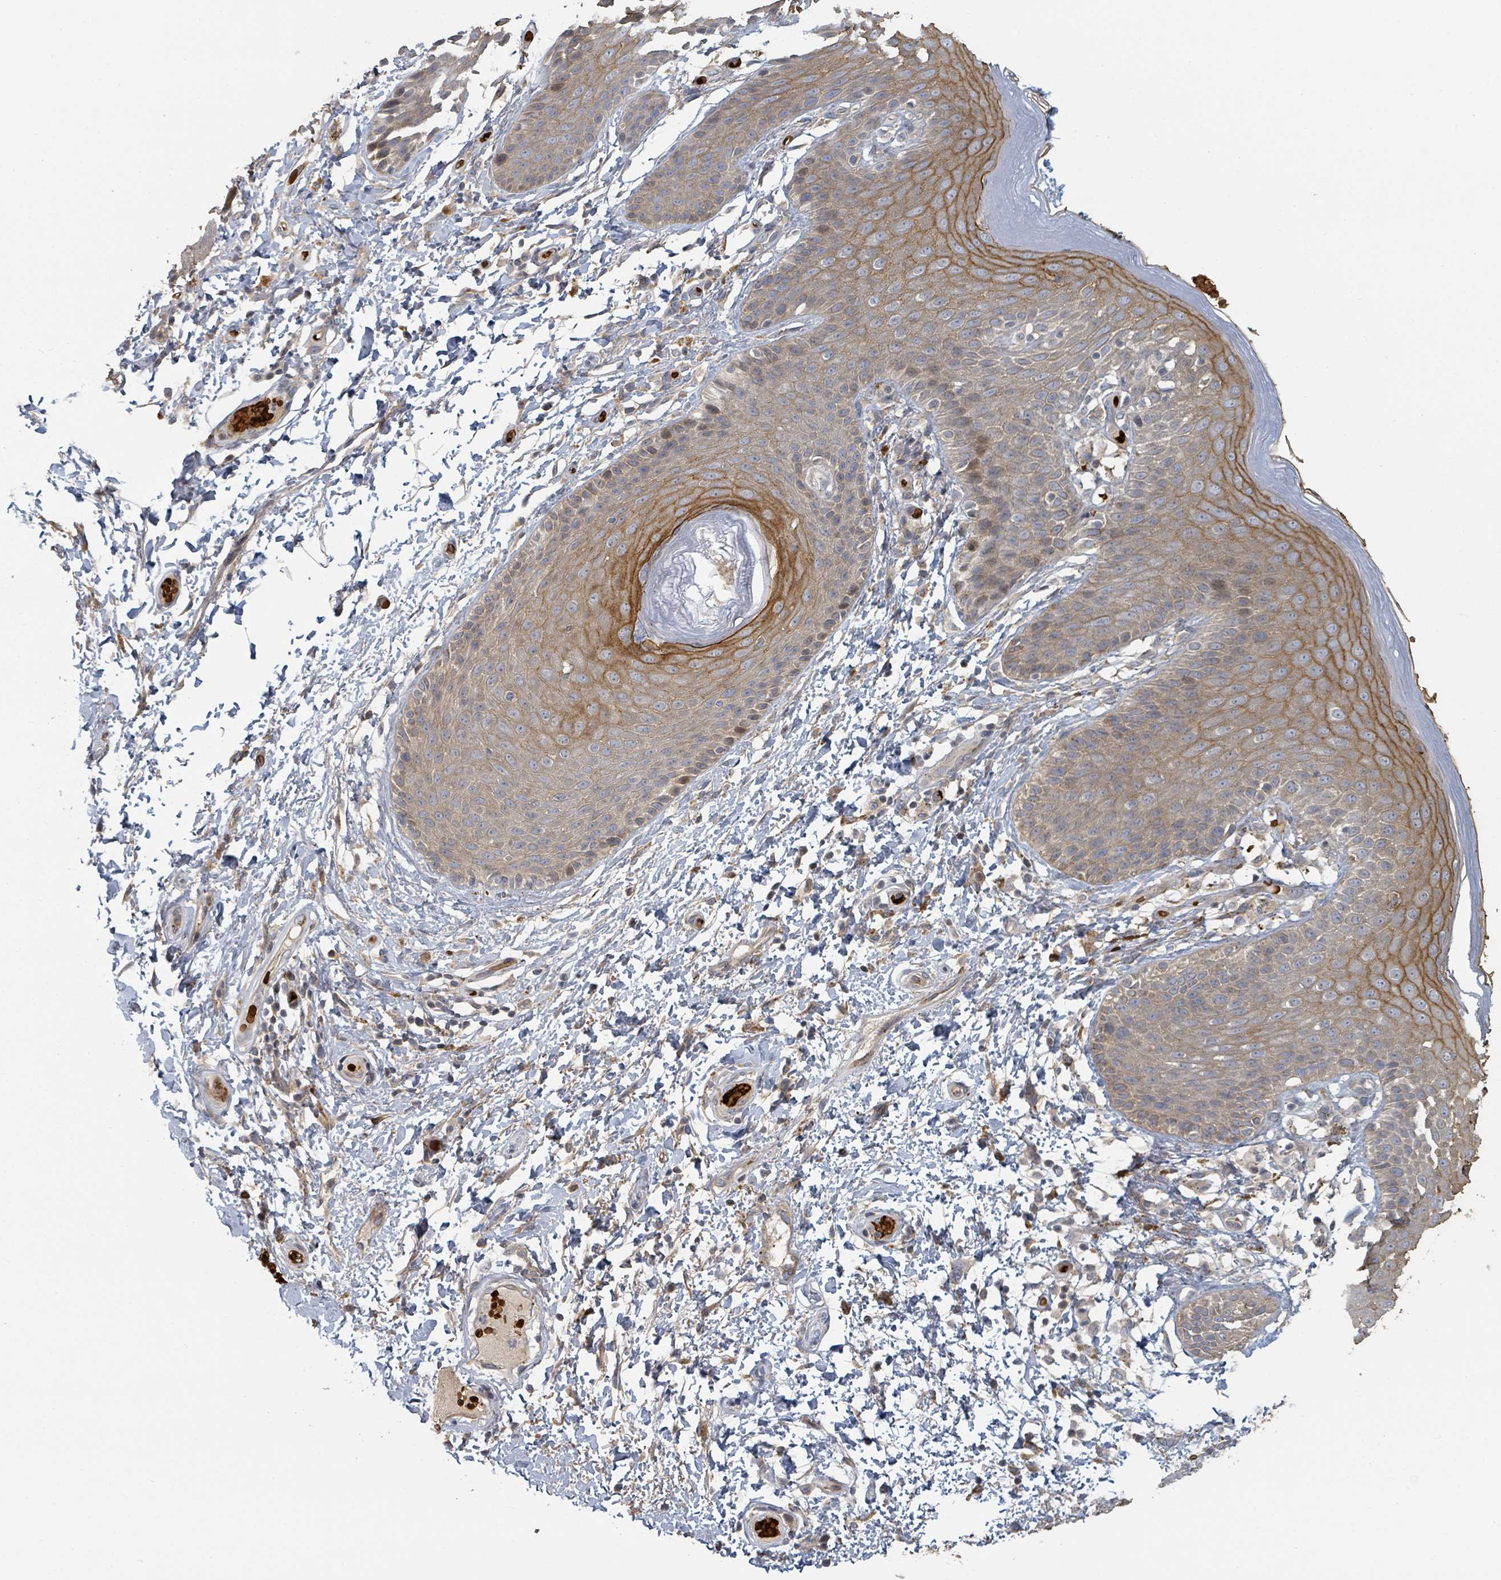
{"staining": {"intensity": "moderate", "quantity": "25%-75%", "location": "cytoplasmic/membranous"}, "tissue": "skin", "cell_type": "Epidermal cells", "image_type": "normal", "snomed": [{"axis": "morphology", "description": "Normal tissue, NOS"}, {"axis": "topography", "description": "Peripheral nerve tissue"}], "caption": "An IHC image of benign tissue is shown. Protein staining in brown highlights moderate cytoplasmic/membranous positivity in skin within epidermal cells.", "gene": "TRPC4AP", "patient": {"sex": "male", "age": 51}}